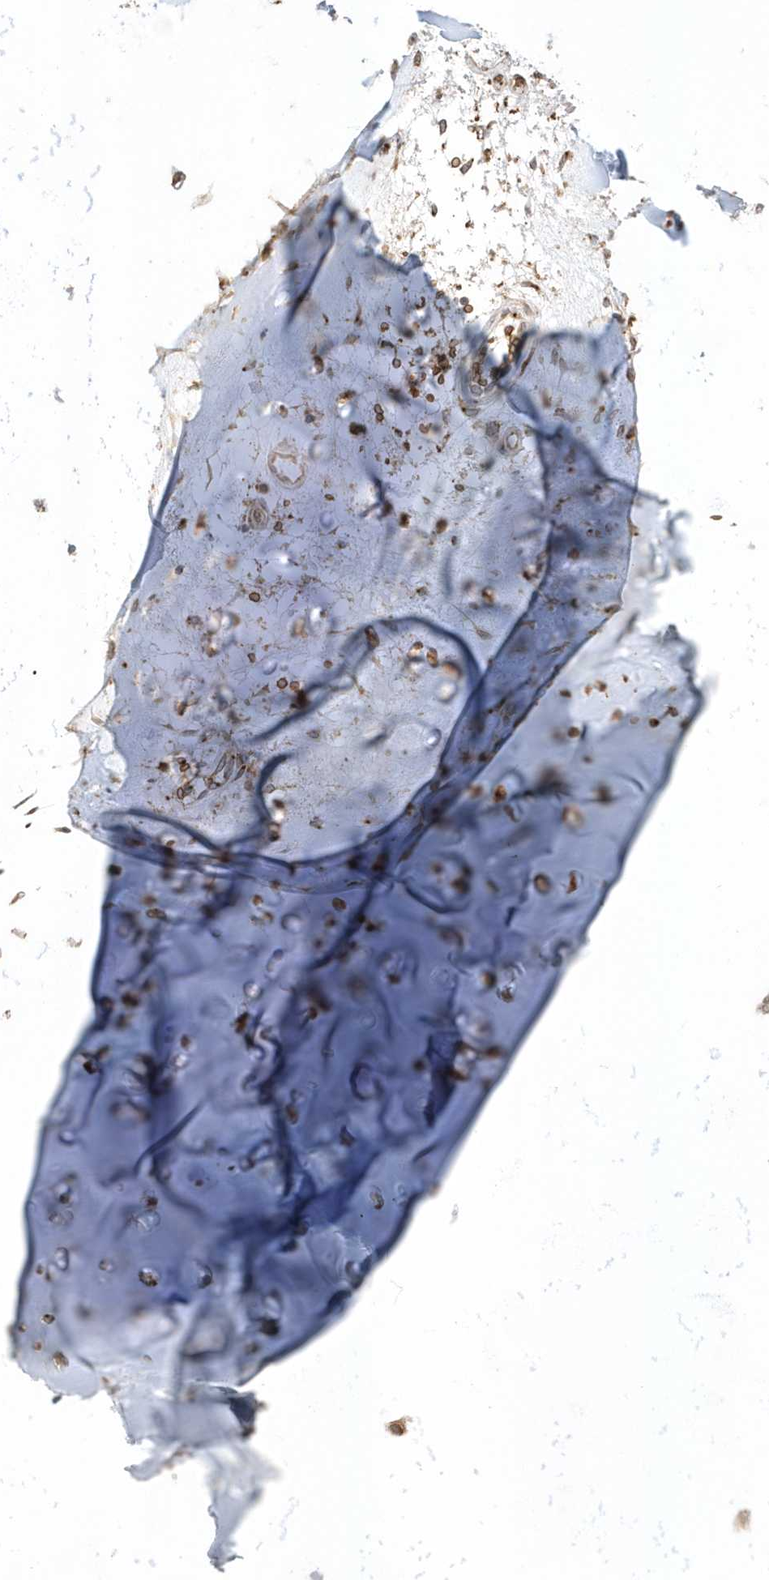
{"staining": {"intensity": "negative", "quantity": "none", "location": "none"}, "tissue": "adipose tissue", "cell_type": "Adipocytes", "image_type": "normal", "snomed": [{"axis": "morphology", "description": "Normal tissue, NOS"}, {"axis": "morphology", "description": "Basal cell carcinoma"}, {"axis": "topography", "description": "Cartilage tissue"}, {"axis": "topography", "description": "Nasopharynx"}, {"axis": "topography", "description": "Oral tissue"}], "caption": "Immunohistochemistry histopathology image of unremarkable adipose tissue stained for a protein (brown), which shows no positivity in adipocytes. Brightfield microscopy of IHC stained with DAB (brown) and hematoxylin (blue), captured at high magnification.", "gene": "RPP40", "patient": {"sex": "female", "age": 77}}